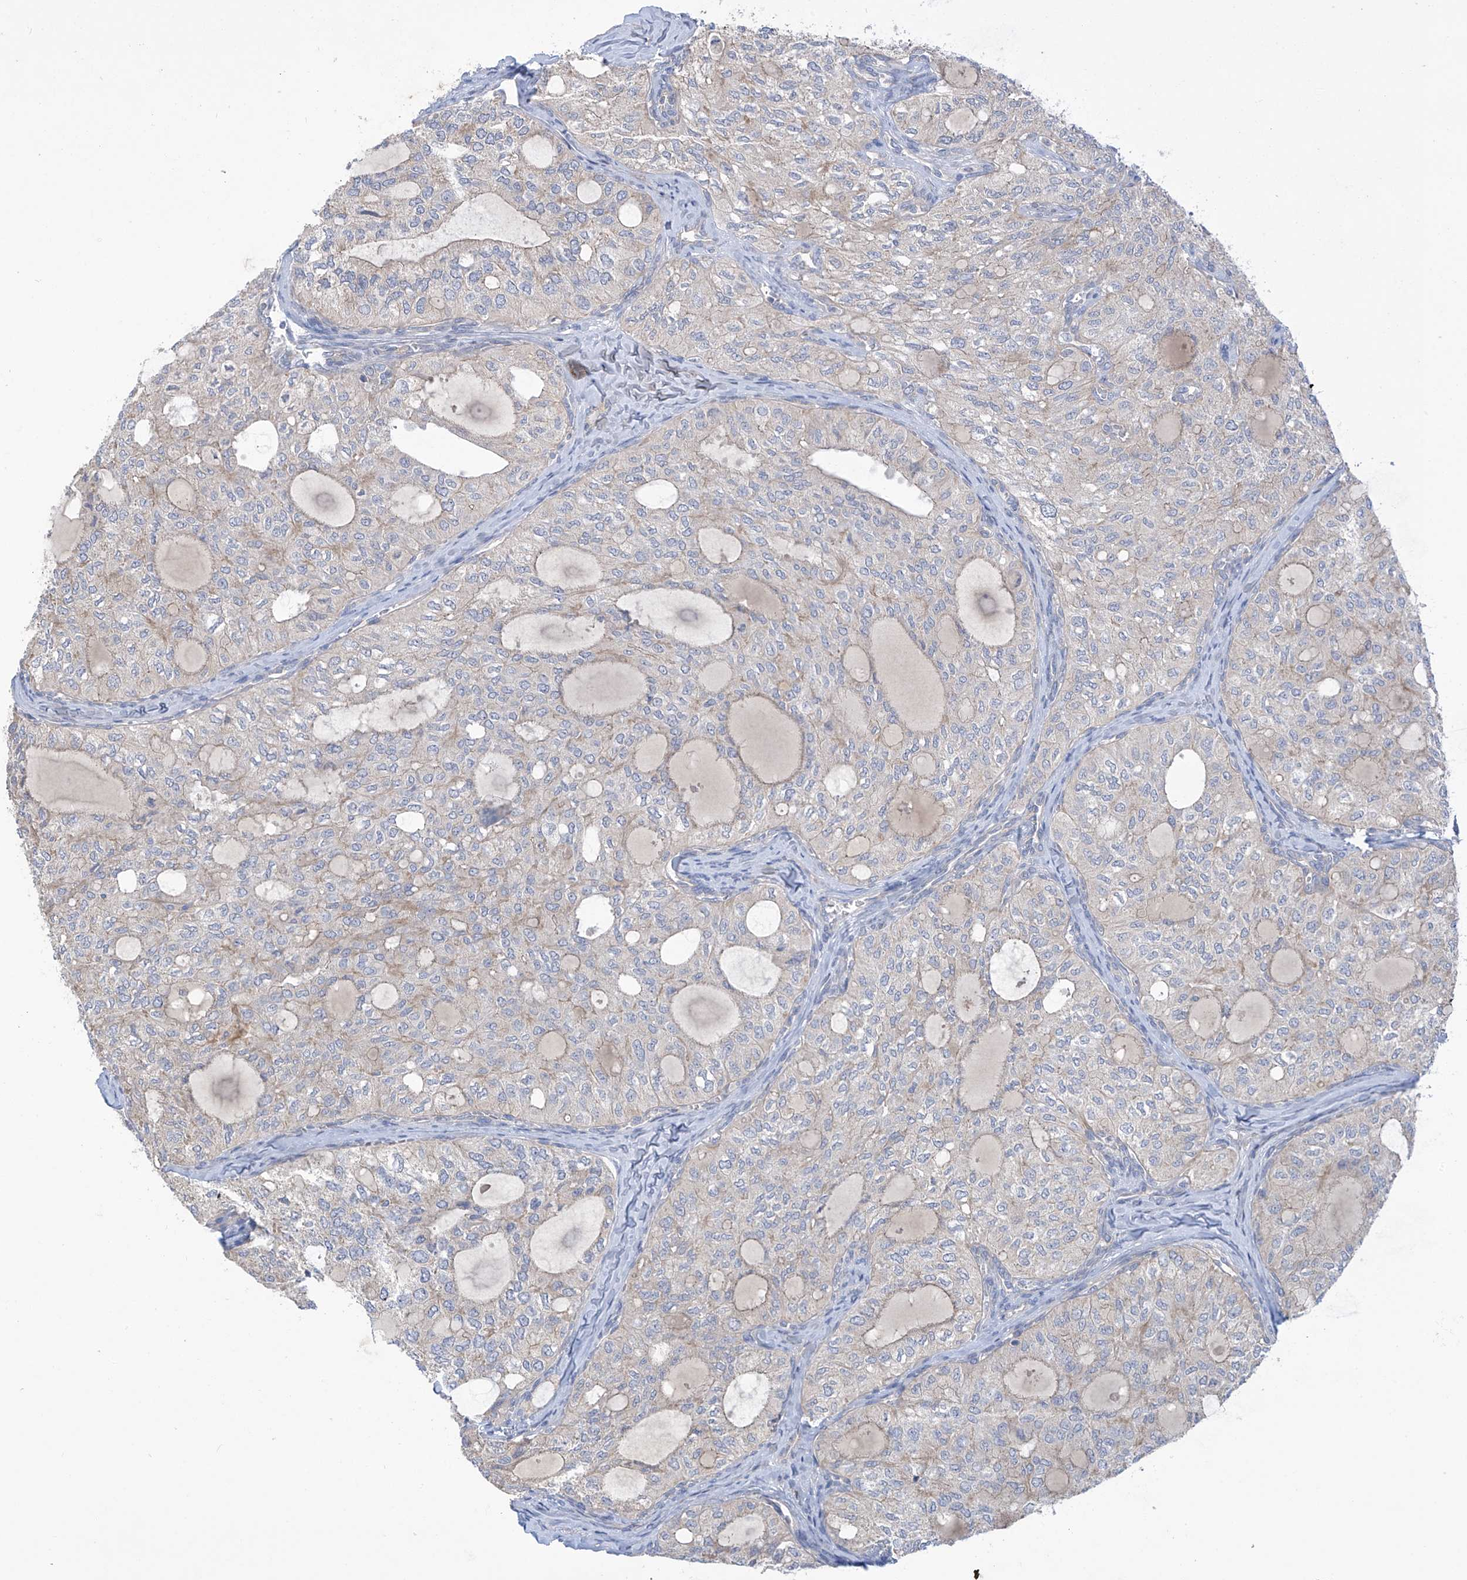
{"staining": {"intensity": "negative", "quantity": "none", "location": "none"}, "tissue": "thyroid cancer", "cell_type": "Tumor cells", "image_type": "cancer", "snomed": [{"axis": "morphology", "description": "Follicular adenoma carcinoma, NOS"}, {"axis": "topography", "description": "Thyroid gland"}], "caption": "This is an immunohistochemistry photomicrograph of human follicular adenoma carcinoma (thyroid). There is no expression in tumor cells.", "gene": "SCGB1D2", "patient": {"sex": "male", "age": 75}}